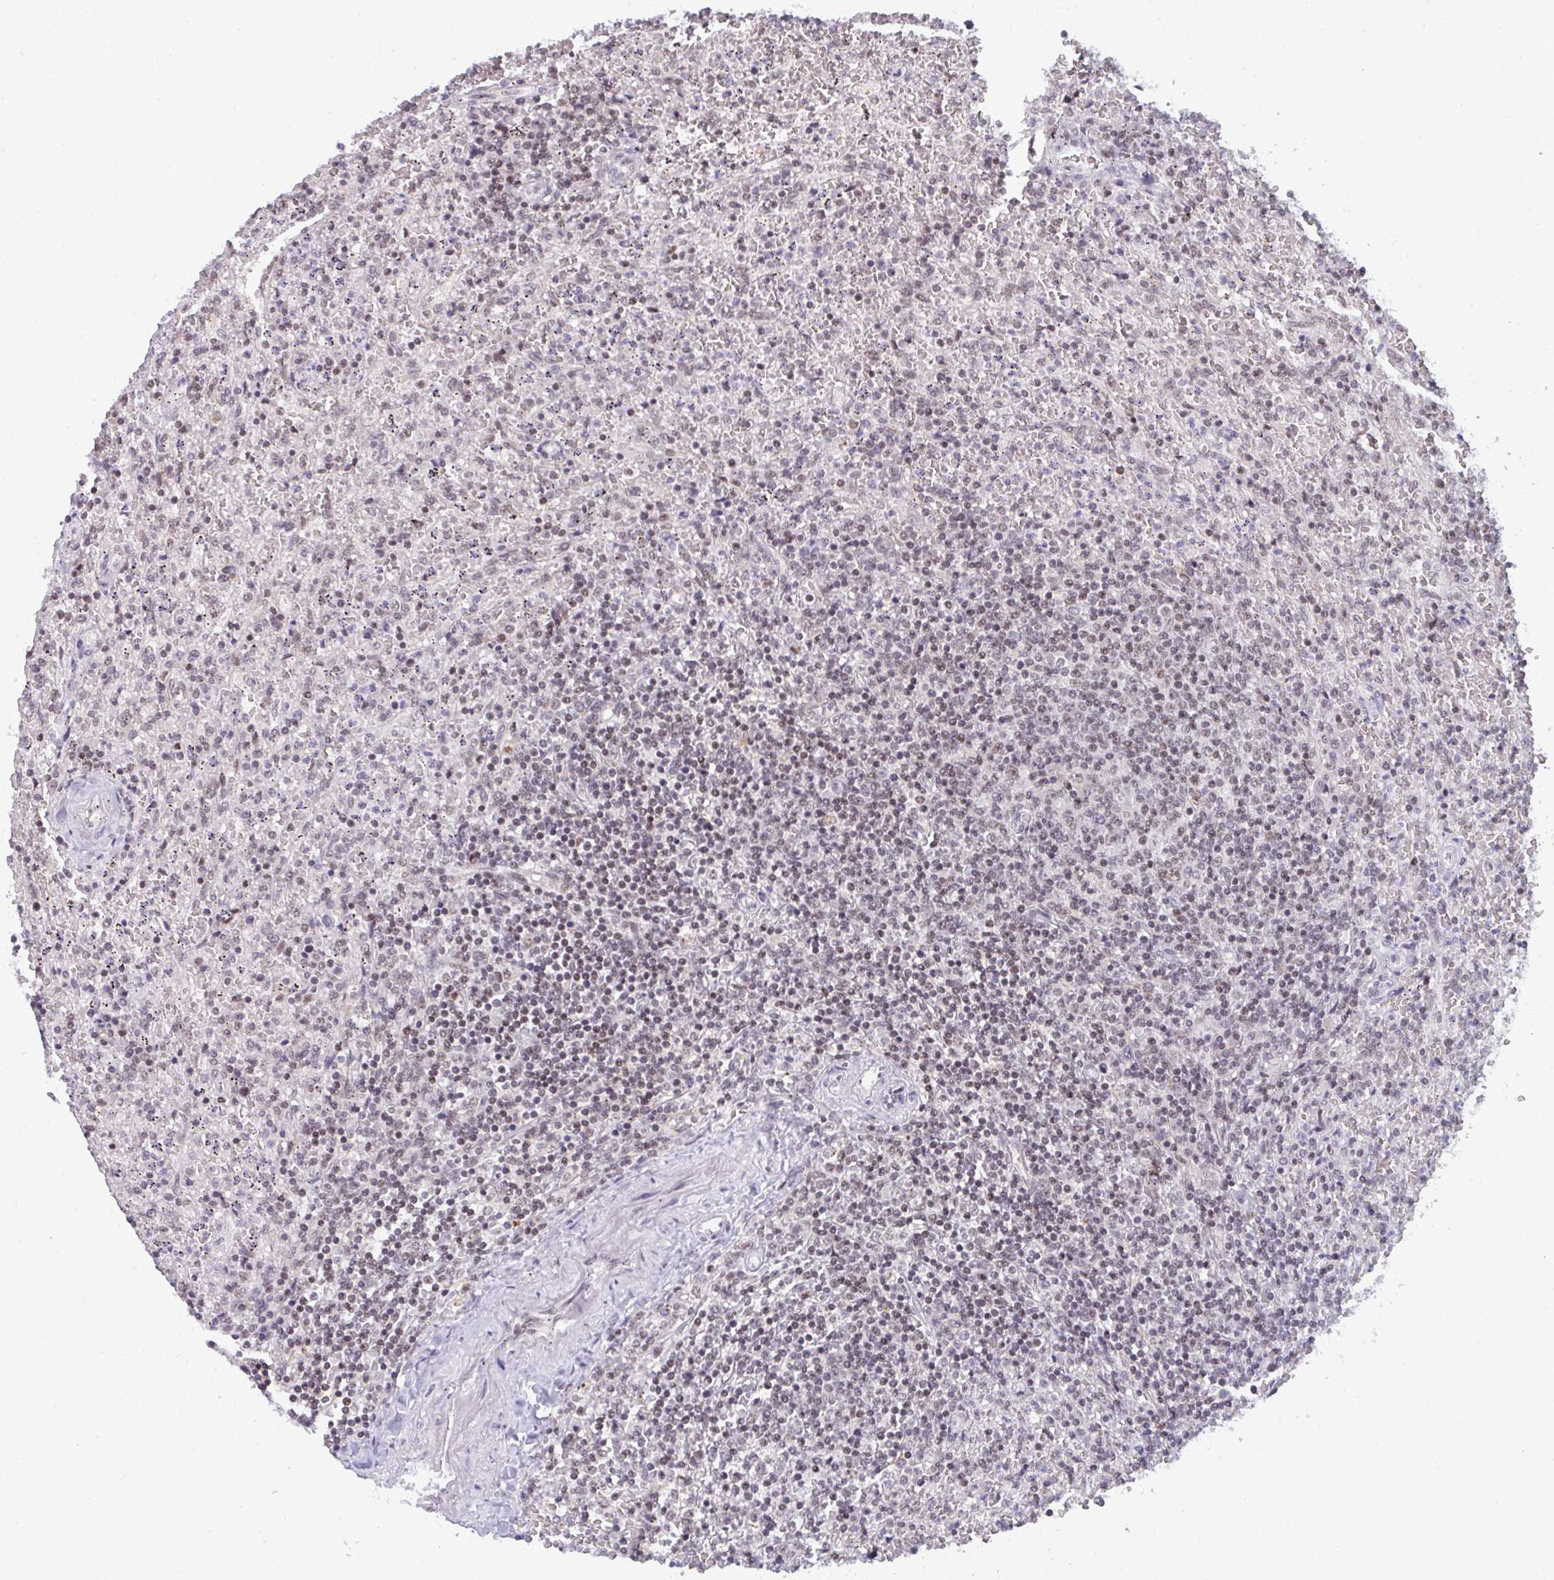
{"staining": {"intensity": "weak", "quantity": "25%-75%", "location": "nuclear"}, "tissue": "lymphoma", "cell_type": "Tumor cells", "image_type": "cancer", "snomed": [{"axis": "morphology", "description": "Malignant lymphoma, non-Hodgkin's type, Low grade"}, {"axis": "topography", "description": "Spleen"}], "caption": "Immunohistochemistry (IHC) micrograph of neoplastic tissue: lymphoma stained using immunohistochemistry exhibits low levels of weak protein expression localized specifically in the nuclear of tumor cells, appearing as a nuclear brown color.", "gene": "ATF1", "patient": {"sex": "female", "age": 64}}